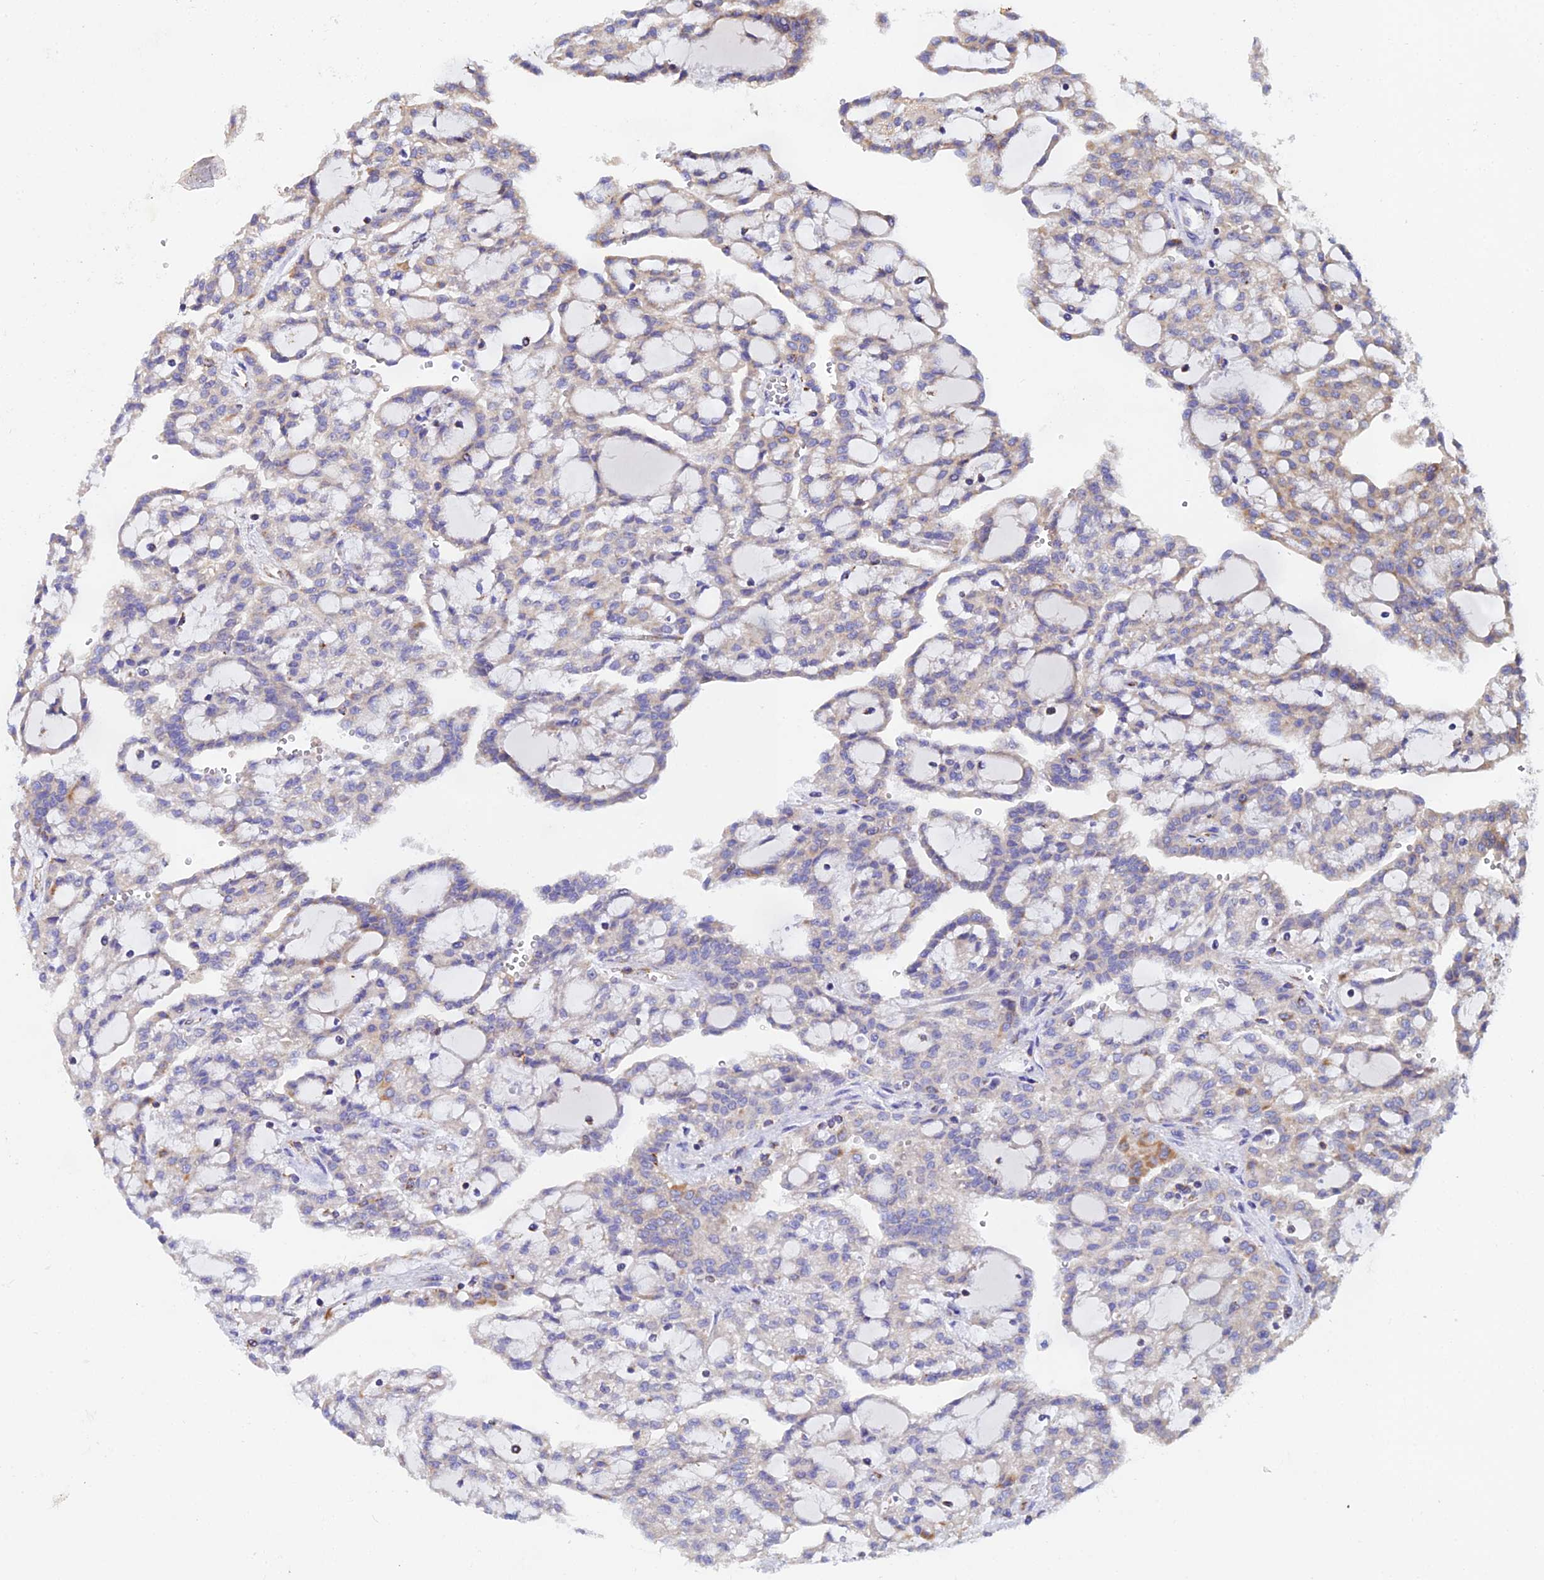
{"staining": {"intensity": "moderate", "quantity": "<25%", "location": "cytoplasmic/membranous"}, "tissue": "renal cancer", "cell_type": "Tumor cells", "image_type": "cancer", "snomed": [{"axis": "morphology", "description": "Adenocarcinoma, NOS"}, {"axis": "topography", "description": "Kidney"}], "caption": "Tumor cells reveal low levels of moderate cytoplasmic/membranous positivity in about <25% of cells in renal adenocarcinoma. (DAB IHC with brightfield microscopy, high magnification).", "gene": "NIPSNAP3A", "patient": {"sex": "male", "age": 63}}